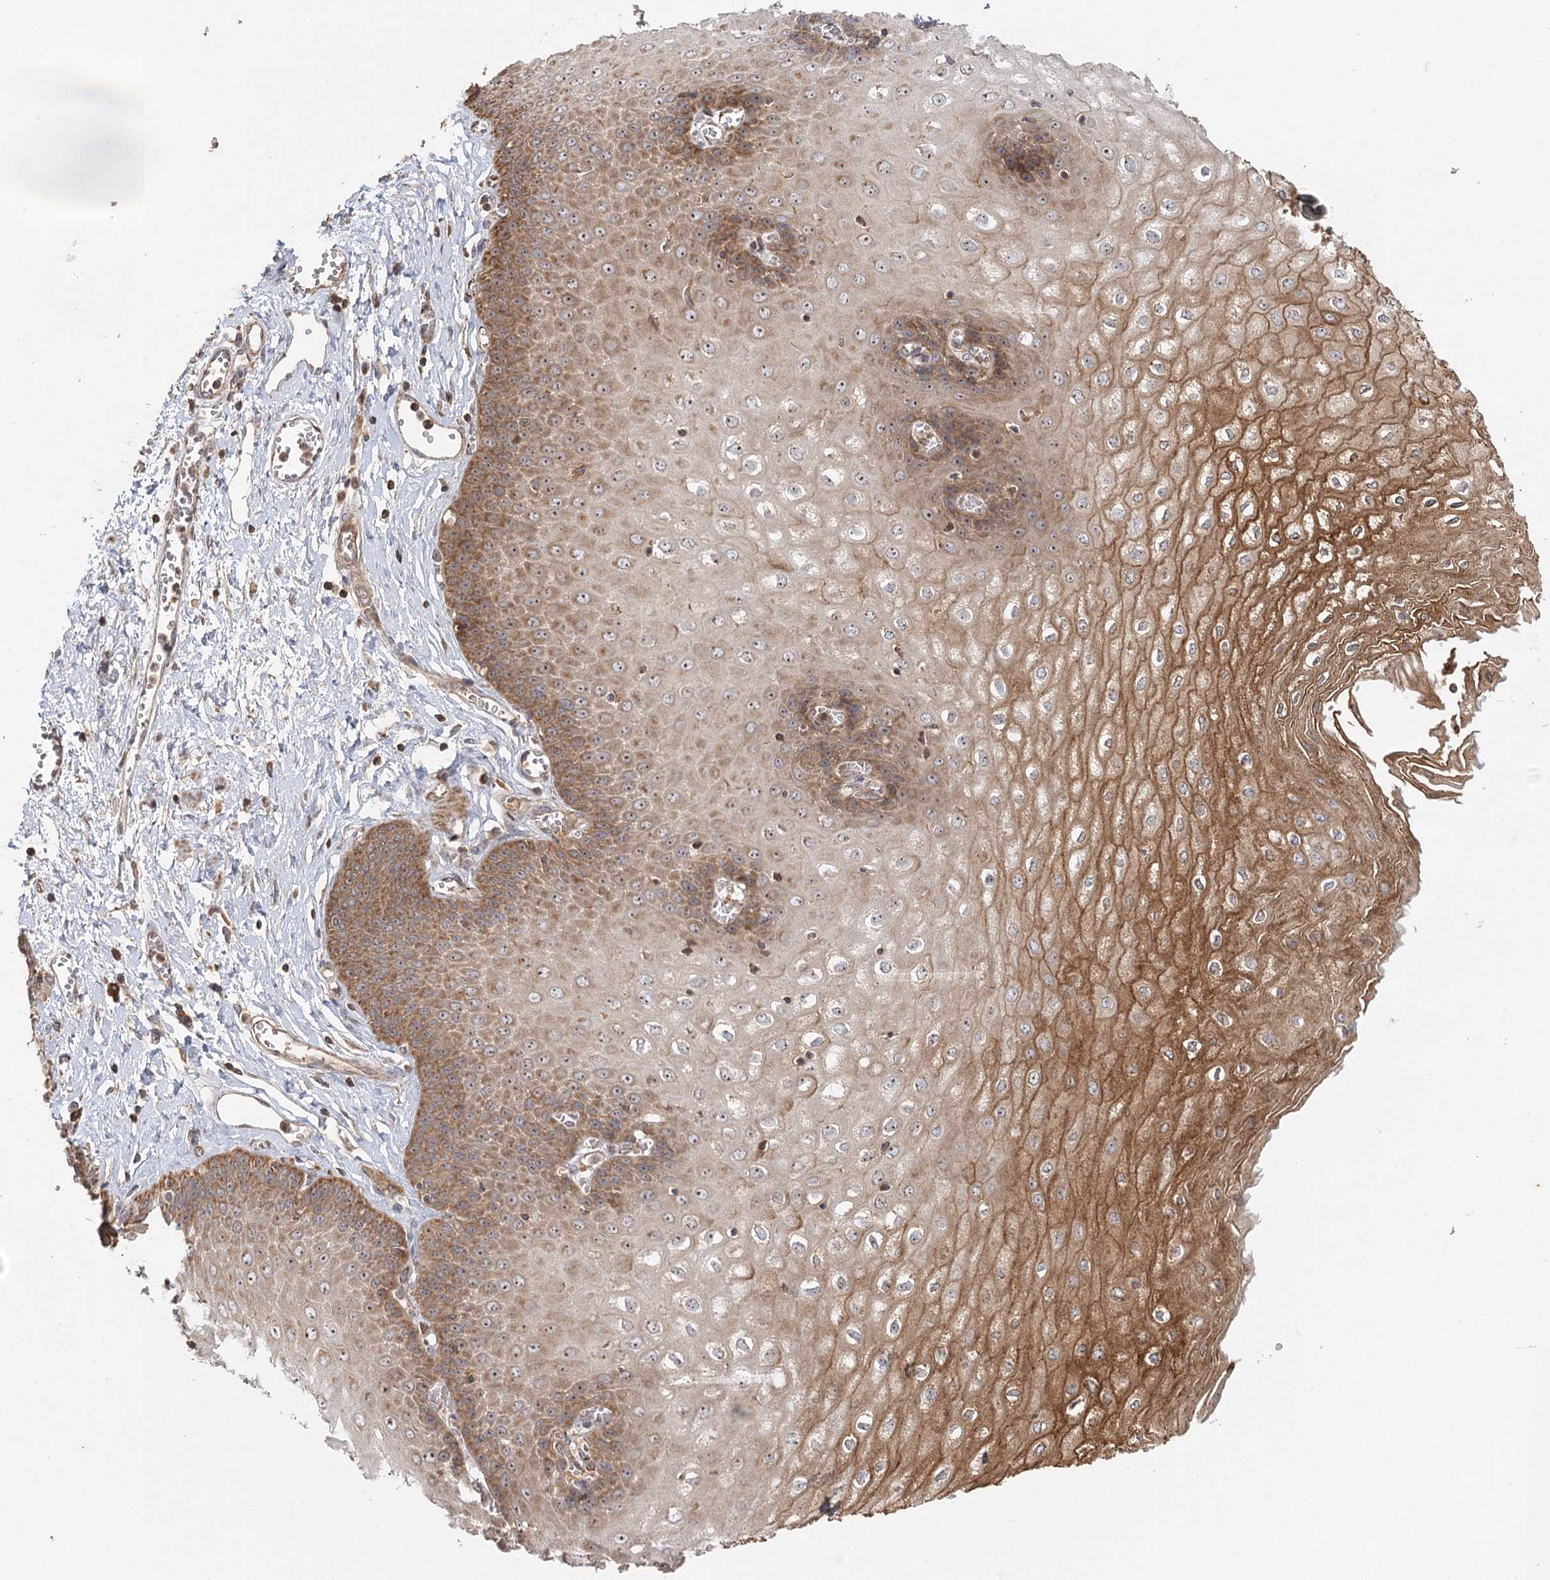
{"staining": {"intensity": "moderate", "quantity": ">75%", "location": "cytoplasmic/membranous,nuclear"}, "tissue": "esophagus", "cell_type": "Squamous epithelial cells", "image_type": "normal", "snomed": [{"axis": "morphology", "description": "Normal tissue, NOS"}, {"axis": "topography", "description": "Esophagus"}], "caption": "The histopathology image shows staining of unremarkable esophagus, revealing moderate cytoplasmic/membranous,nuclear protein staining (brown color) within squamous epithelial cells. (DAB IHC, brown staining for protein, blue staining for nuclei).", "gene": "ENSG00000273217", "patient": {"sex": "male", "age": 60}}